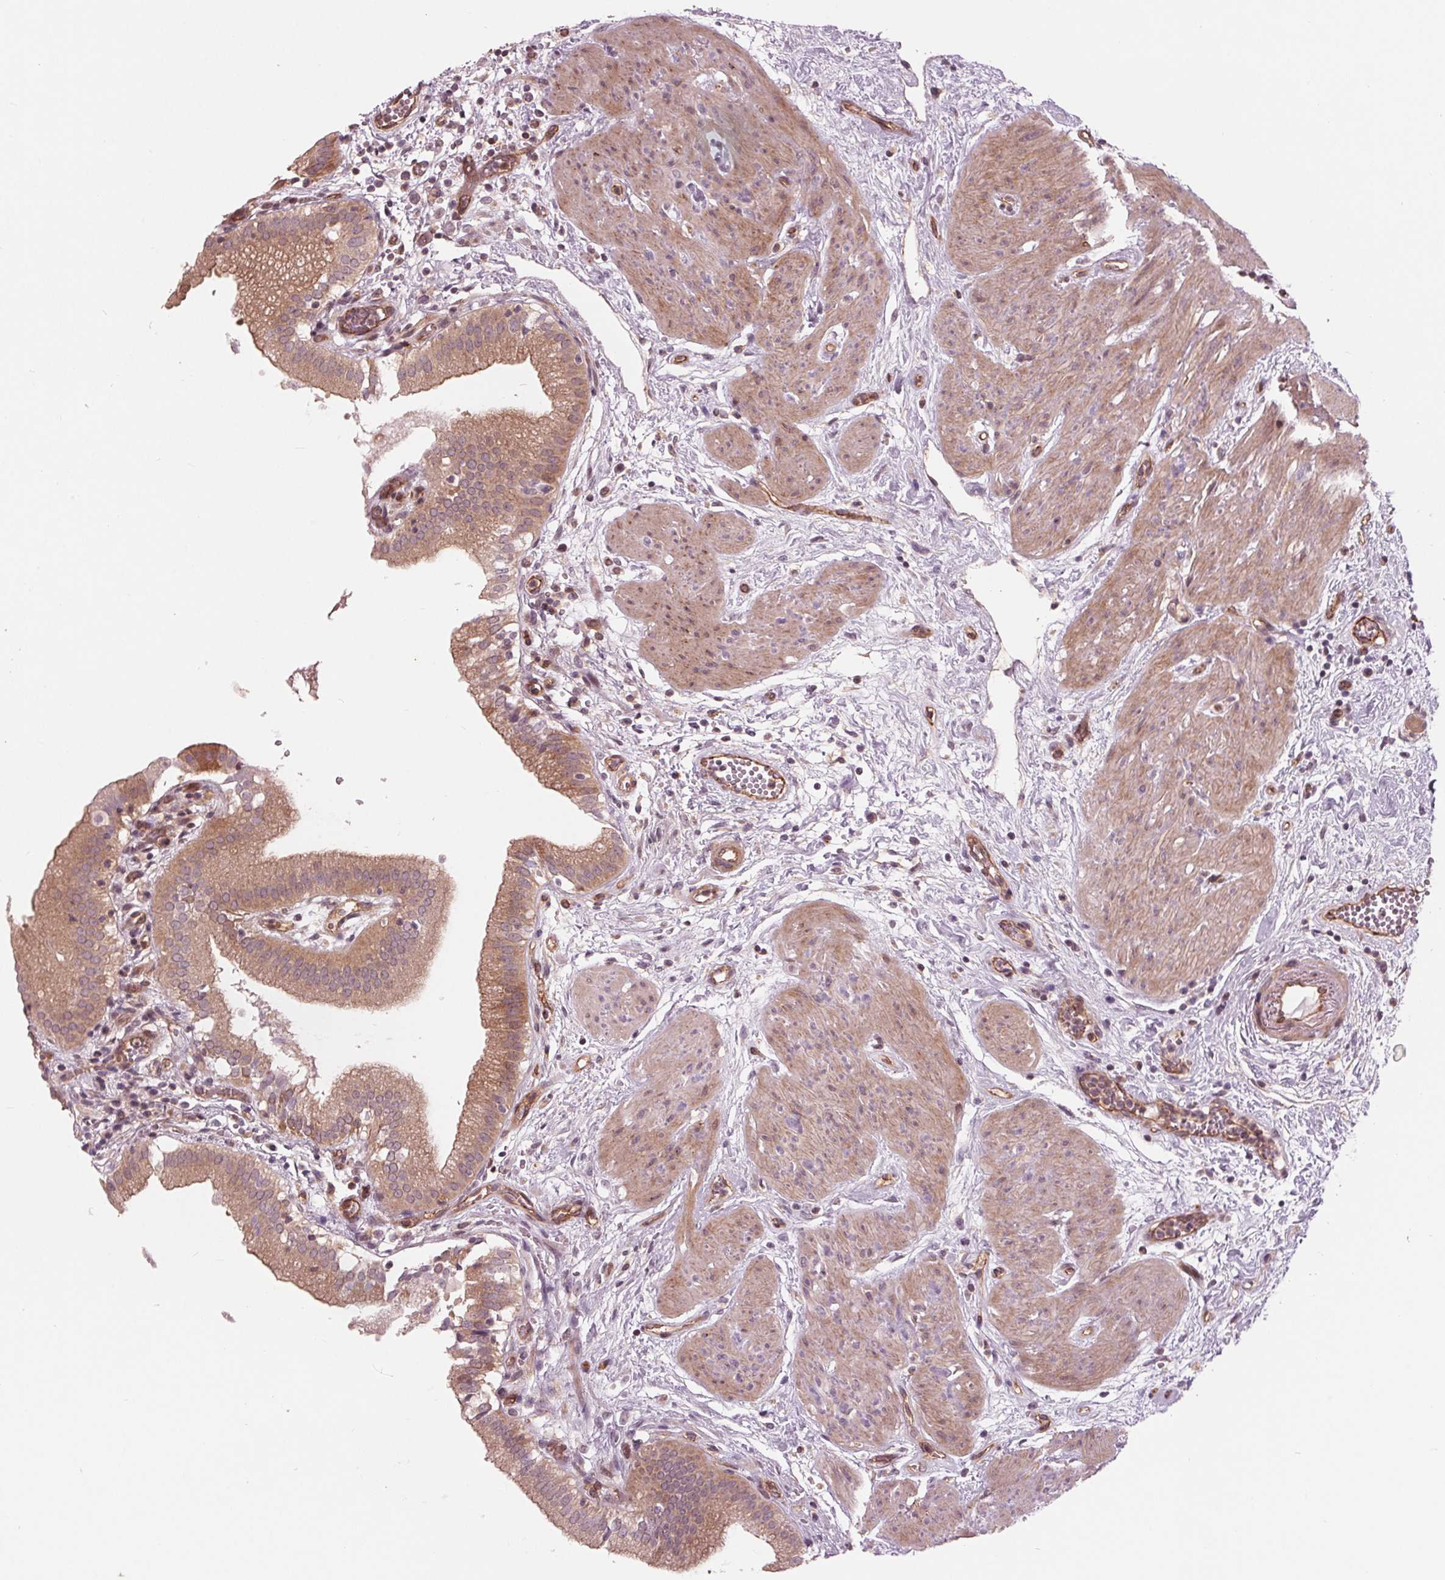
{"staining": {"intensity": "moderate", "quantity": ">75%", "location": "cytoplasmic/membranous"}, "tissue": "gallbladder", "cell_type": "Glandular cells", "image_type": "normal", "snomed": [{"axis": "morphology", "description": "Normal tissue, NOS"}, {"axis": "topography", "description": "Gallbladder"}], "caption": "Moderate cytoplasmic/membranous positivity is appreciated in approximately >75% of glandular cells in benign gallbladder. (Brightfield microscopy of DAB IHC at high magnification).", "gene": "TXNIP", "patient": {"sex": "female", "age": 65}}